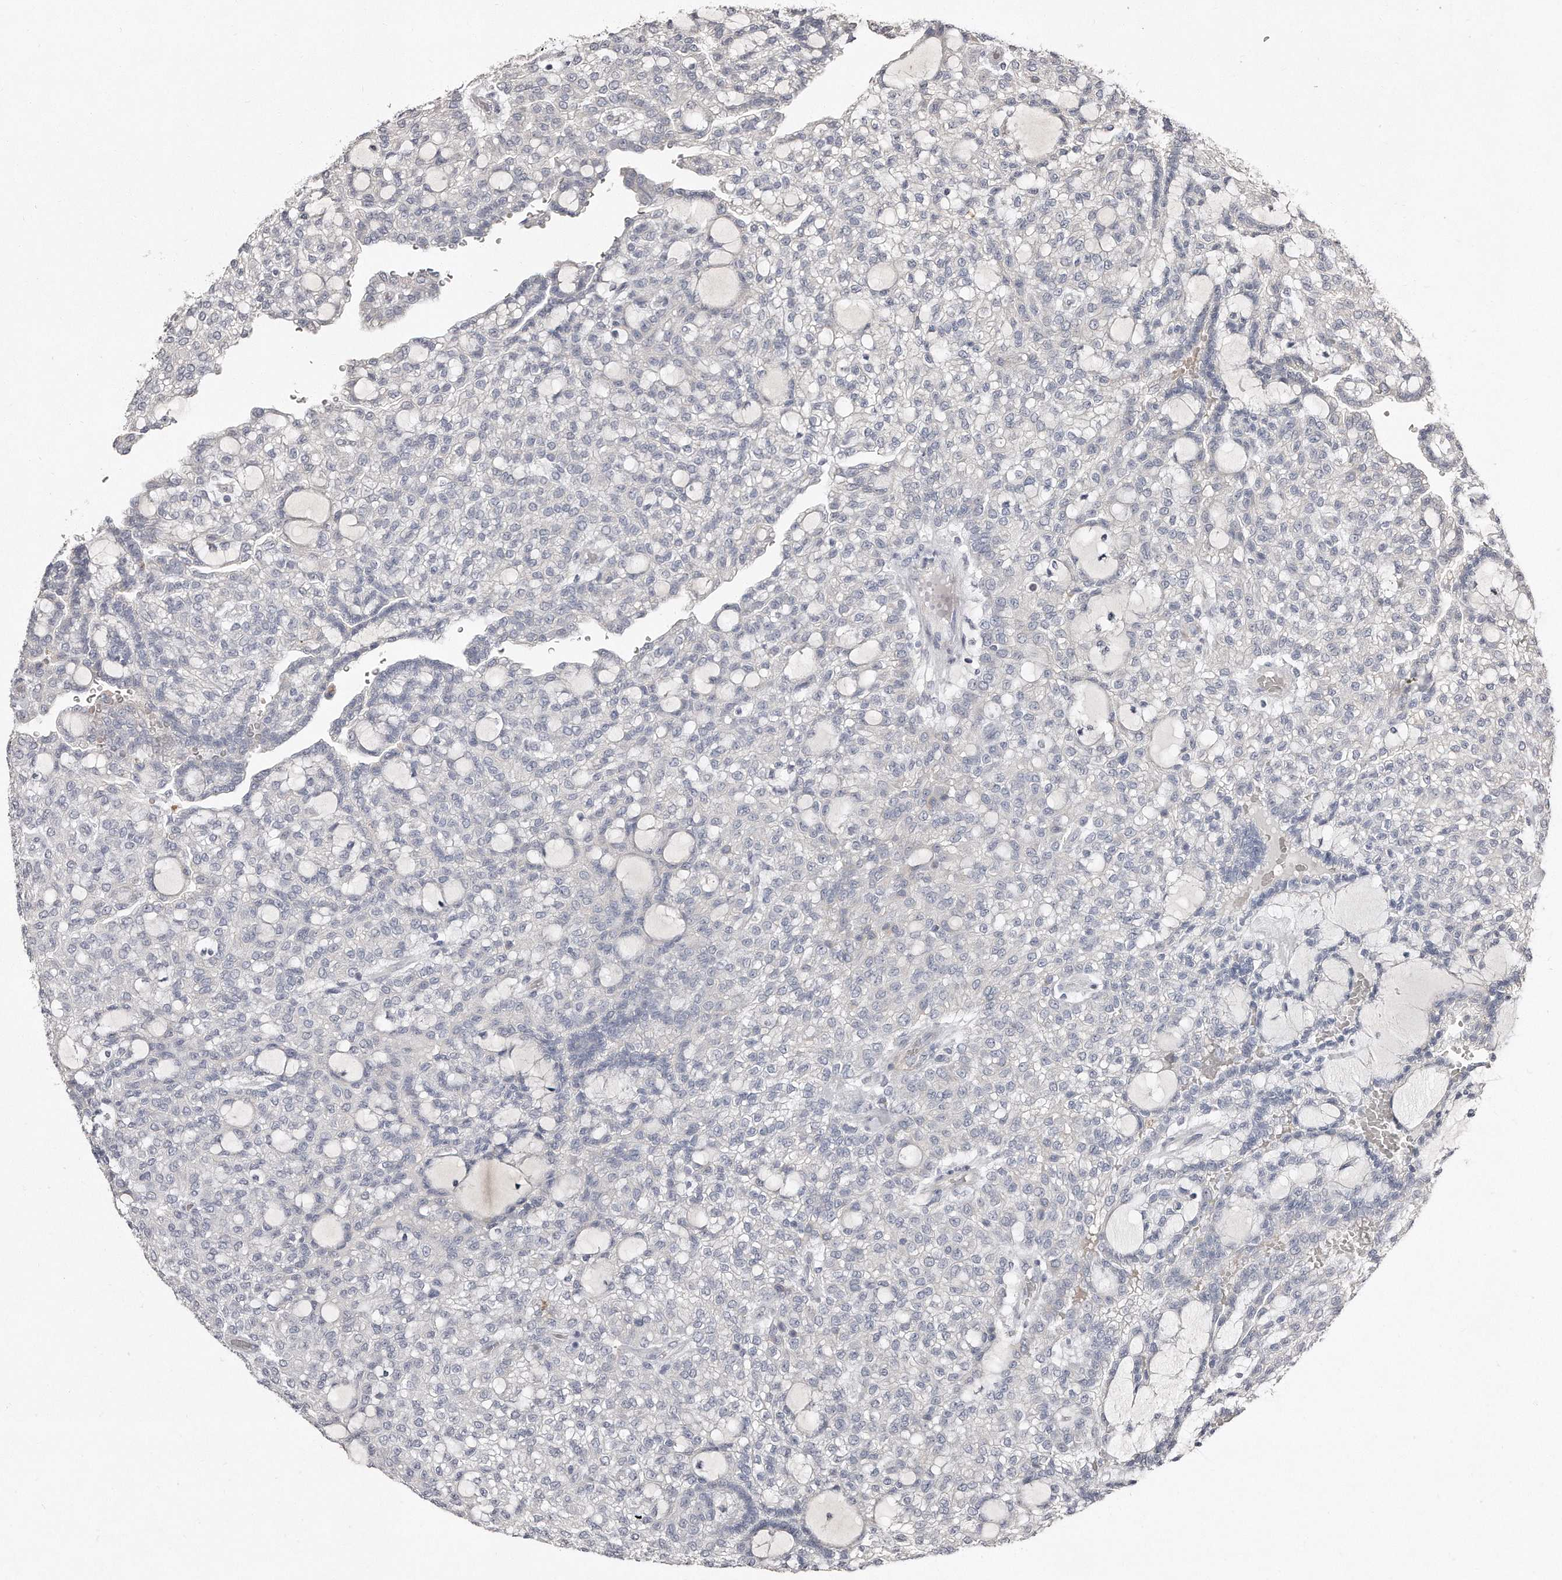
{"staining": {"intensity": "negative", "quantity": "none", "location": "none"}, "tissue": "renal cancer", "cell_type": "Tumor cells", "image_type": "cancer", "snomed": [{"axis": "morphology", "description": "Adenocarcinoma, NOS"}, {"axis": "topography", "description": "Kidney"}], "caption": "Tumor cells are negative for protein expression in human renal adenocarcinoma. (DAB (3,3'-diaminobenzidine) immunohistochemistry (IHC) visualized using brightfield microscopy, high magnification).", "gene": "TECR", "patient": {"sex": "male", "age": 63}}